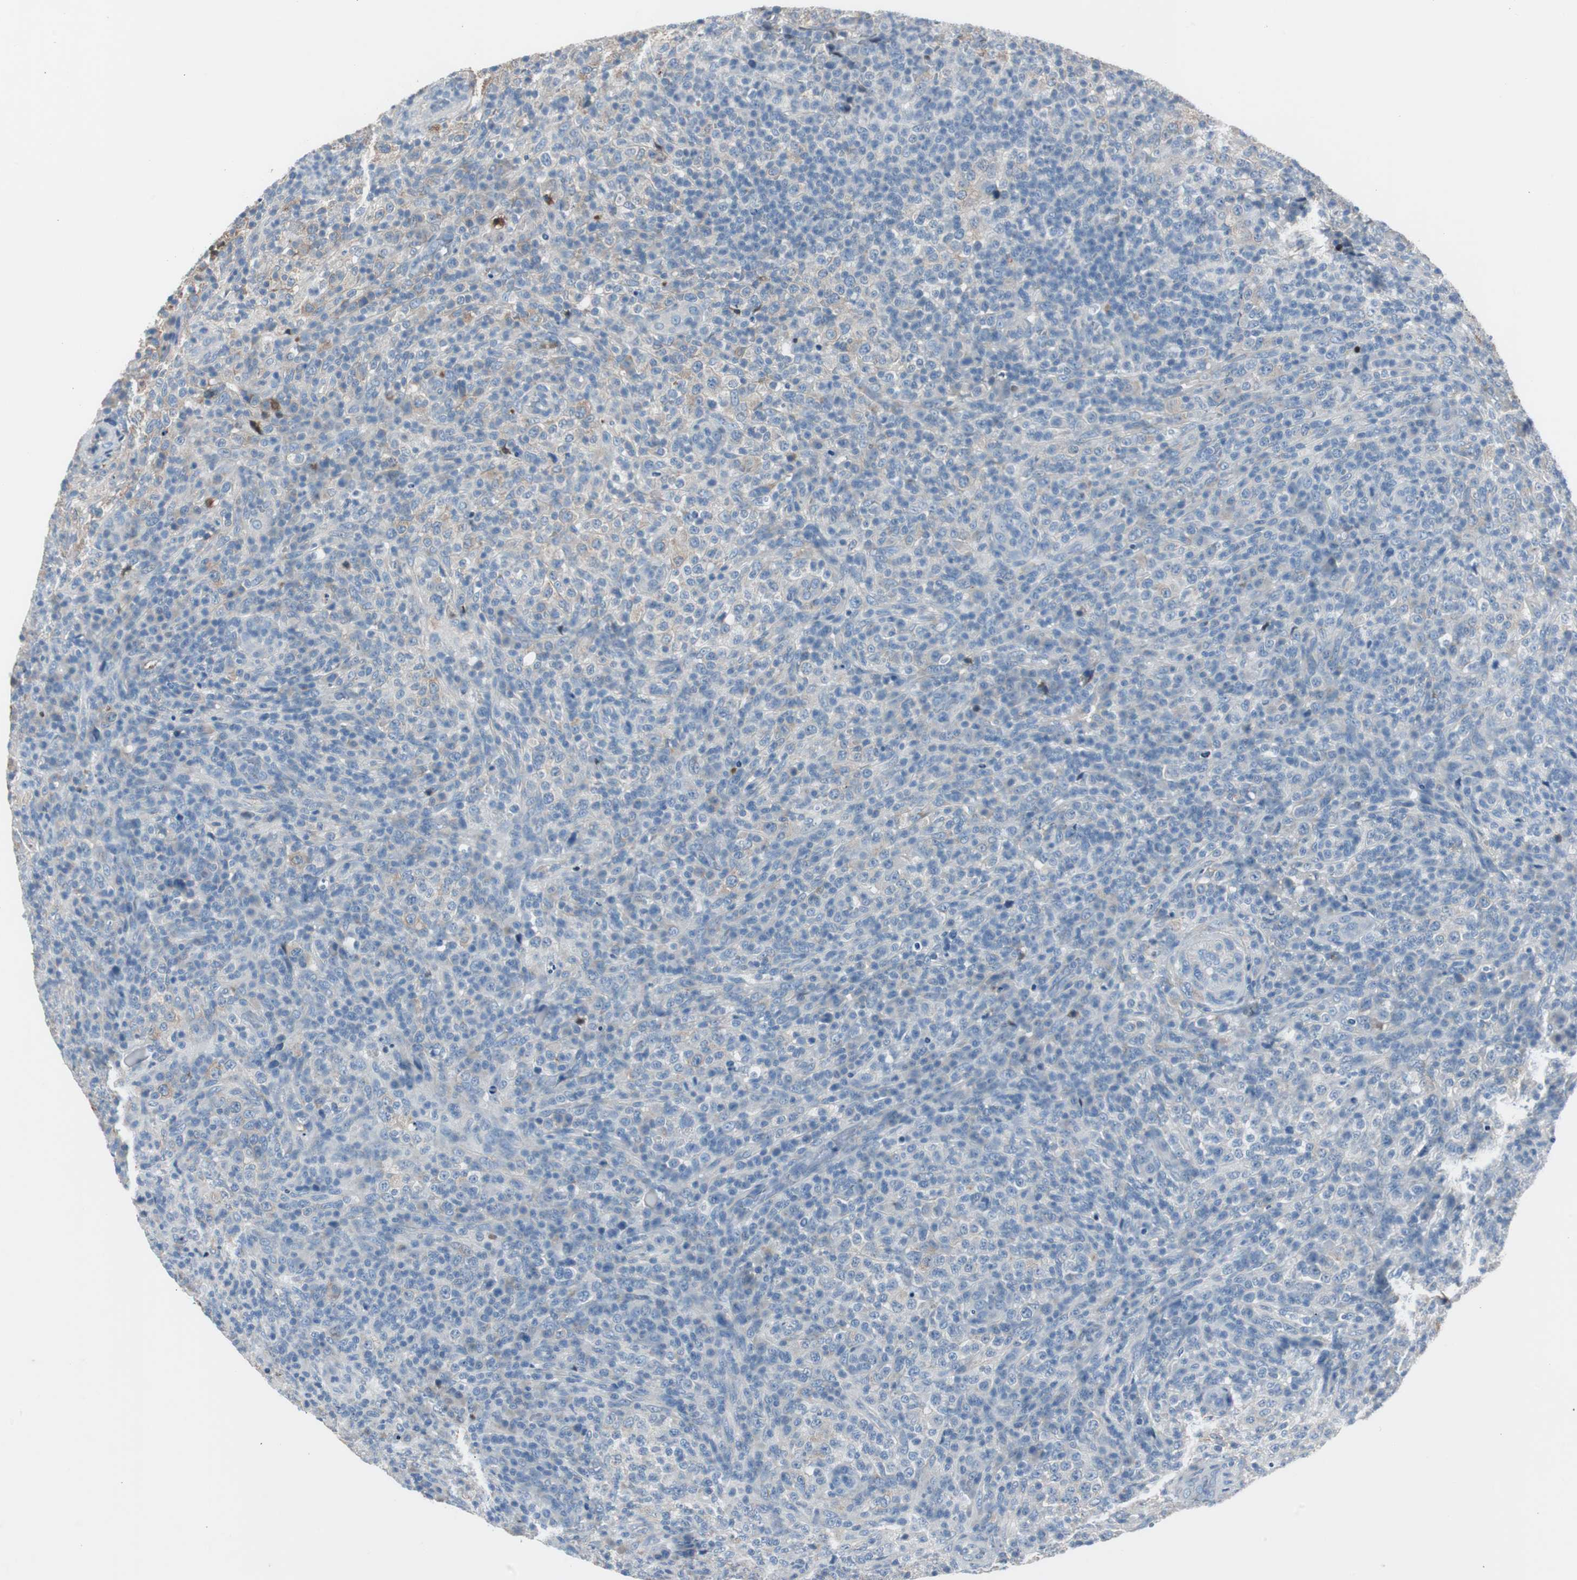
{"staining": {"intensity": "weak", "quantity": "<25%", "location": "cytoplasmic/membranous"}, "tissue": "lymphoma", "cell_type": "Tumor cells", "image_type": "cancer", "snomed": [{"axis": "morphology", "description": "Malignant lymphoma, non-Hodgkin's type, High grade"}, {"axis": "topography", "description": "Lymph node"}], "caption": "Immunohistochemistry (IHC) micrograph of neoplastic tissue: human lymphoma stained with DAB exhibits no significant protein expression in tumor cells.", "gene": "SERPINF1", "patient": {"sex": "female", "age": 76}}